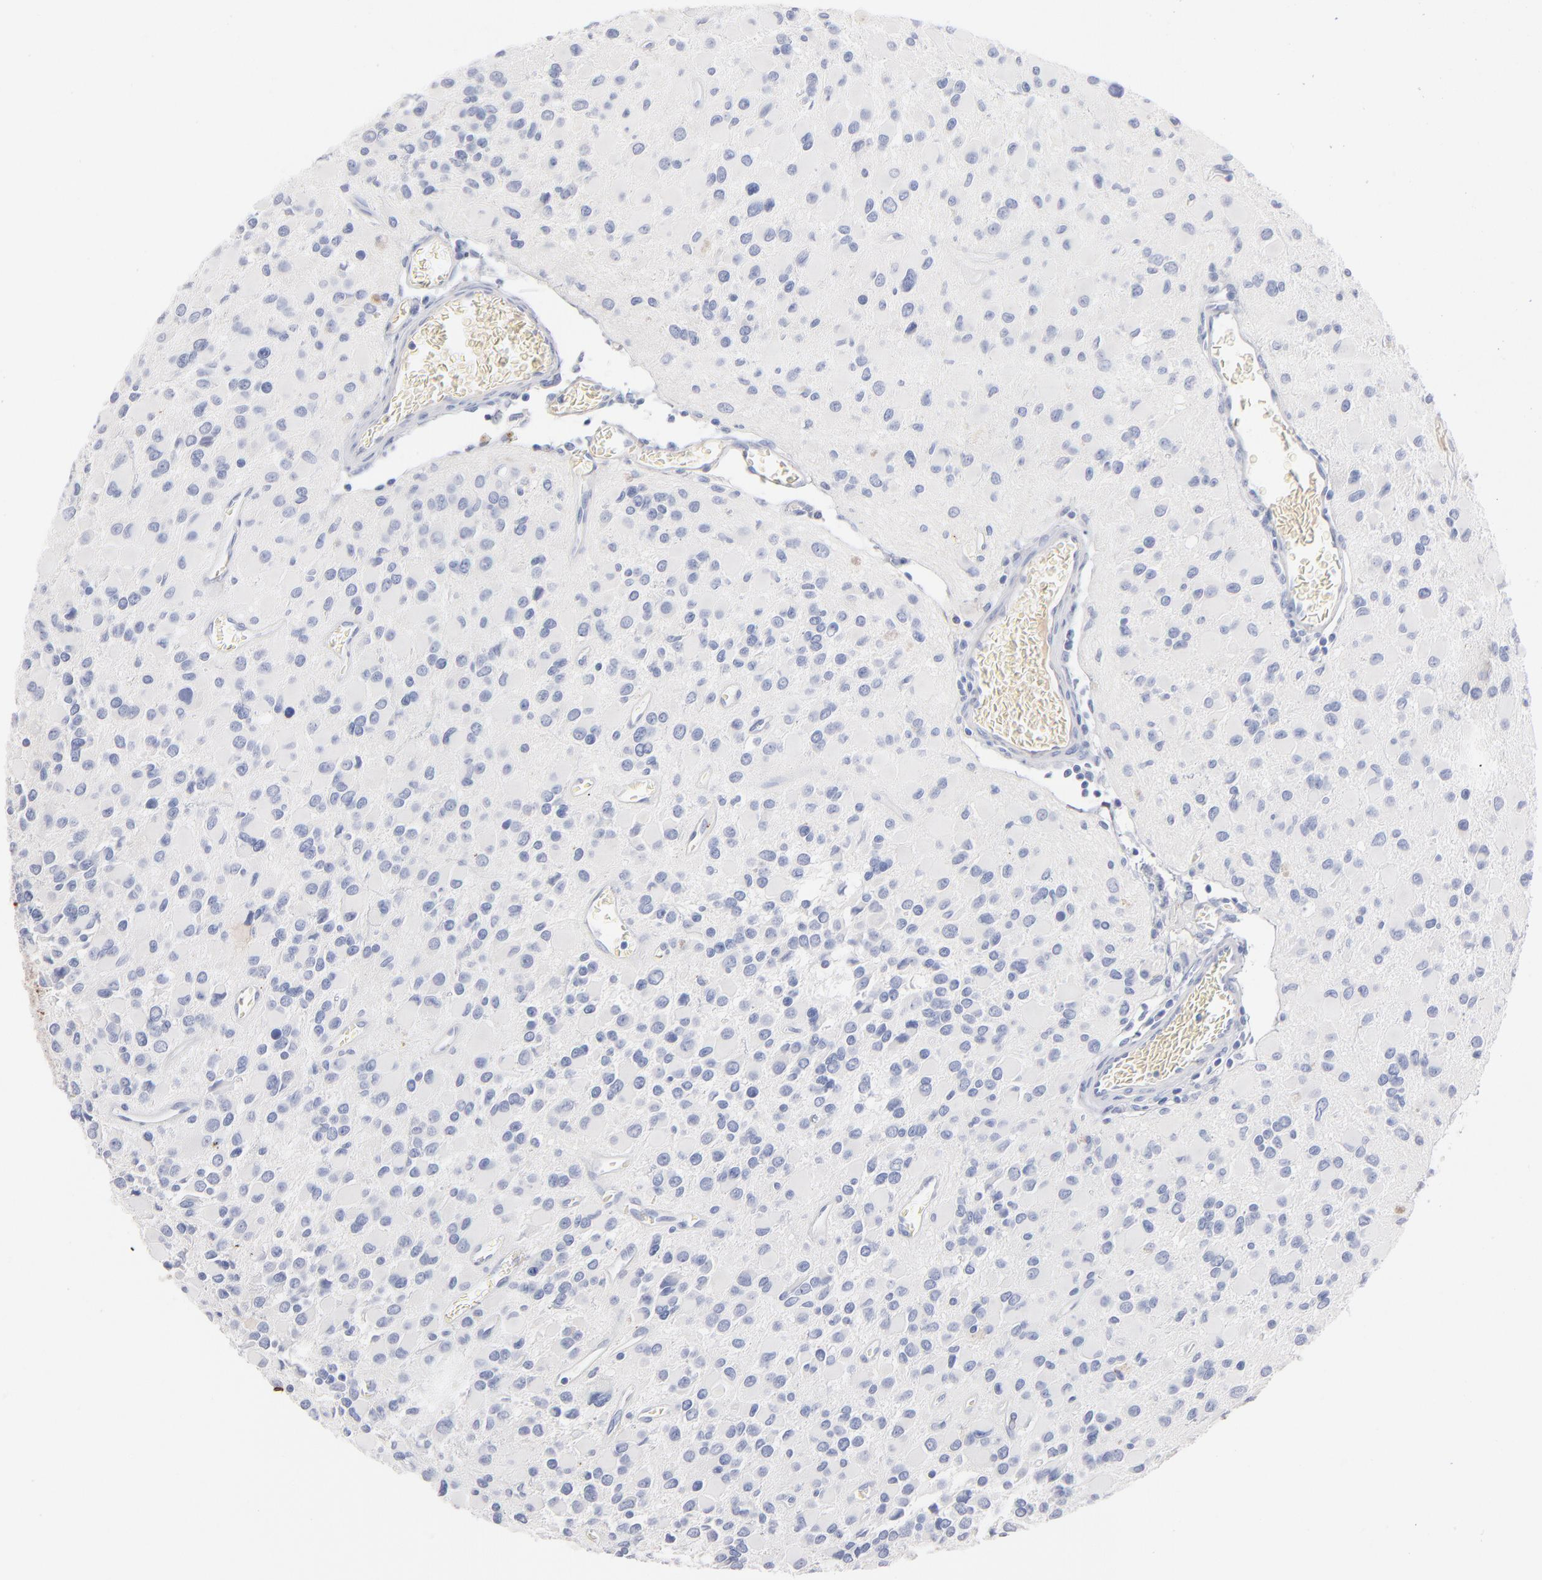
{"staining": {"intensity": "negative", "quantity": "none", "location": "none"}, "tissue": "glioma", "cell_type": "Tumor cells", "image_type": "cancer", "snomed": [{"axis": "morphology", "description": "Glioma, malignant, Low grade"}, {"axis": "topography", "description": "Brain"}], "caption": "An immunohistochemistry micrograph of malignant low-grade glioma is shown. There is no staining in tumor cells of malignant low-grade glioma.", "gene": "APOH", "patient": {"sex": "male", "age": 42}}